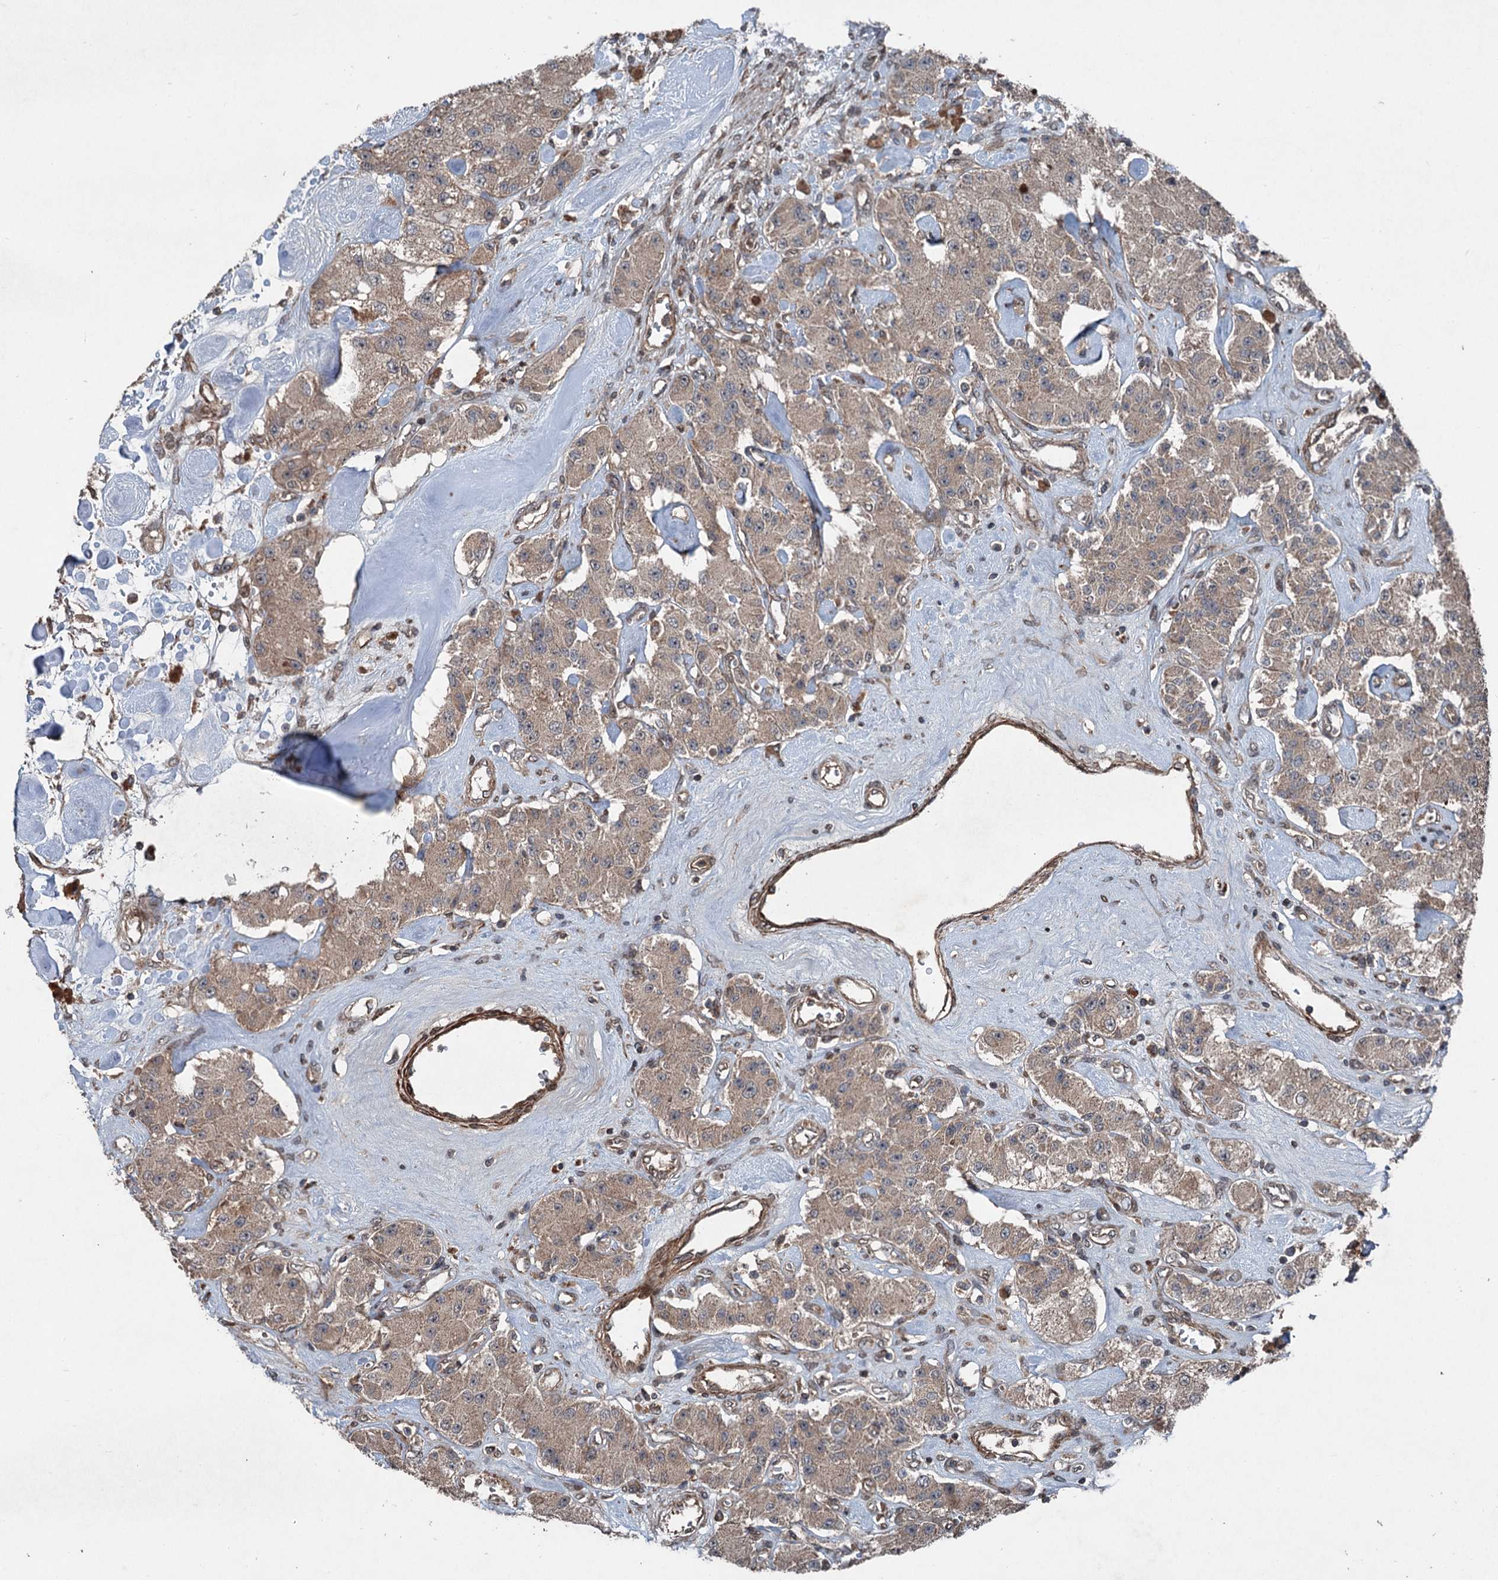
{"staining": {"intensity": "weak", "quantity": ">75%", "location": "cytoplasmic/membranous"}, "tissue": "carcinoid", "cell_type": "Tumor cells", "image_type": "cancer", "snomed": [{"axis": "morphology", "description": "Carcinoid, malignant, NOS"}, {"axis": "topography", "description": "Pancreas"}], "caption": "Carcinoid was stained to show a protein in brown. There is low levels of weak cytoplasmic/membranous staining in approximately >75% of tumor cells.", "gene": "ALAS1", "patient": {"sex": "male", "age": 41}}